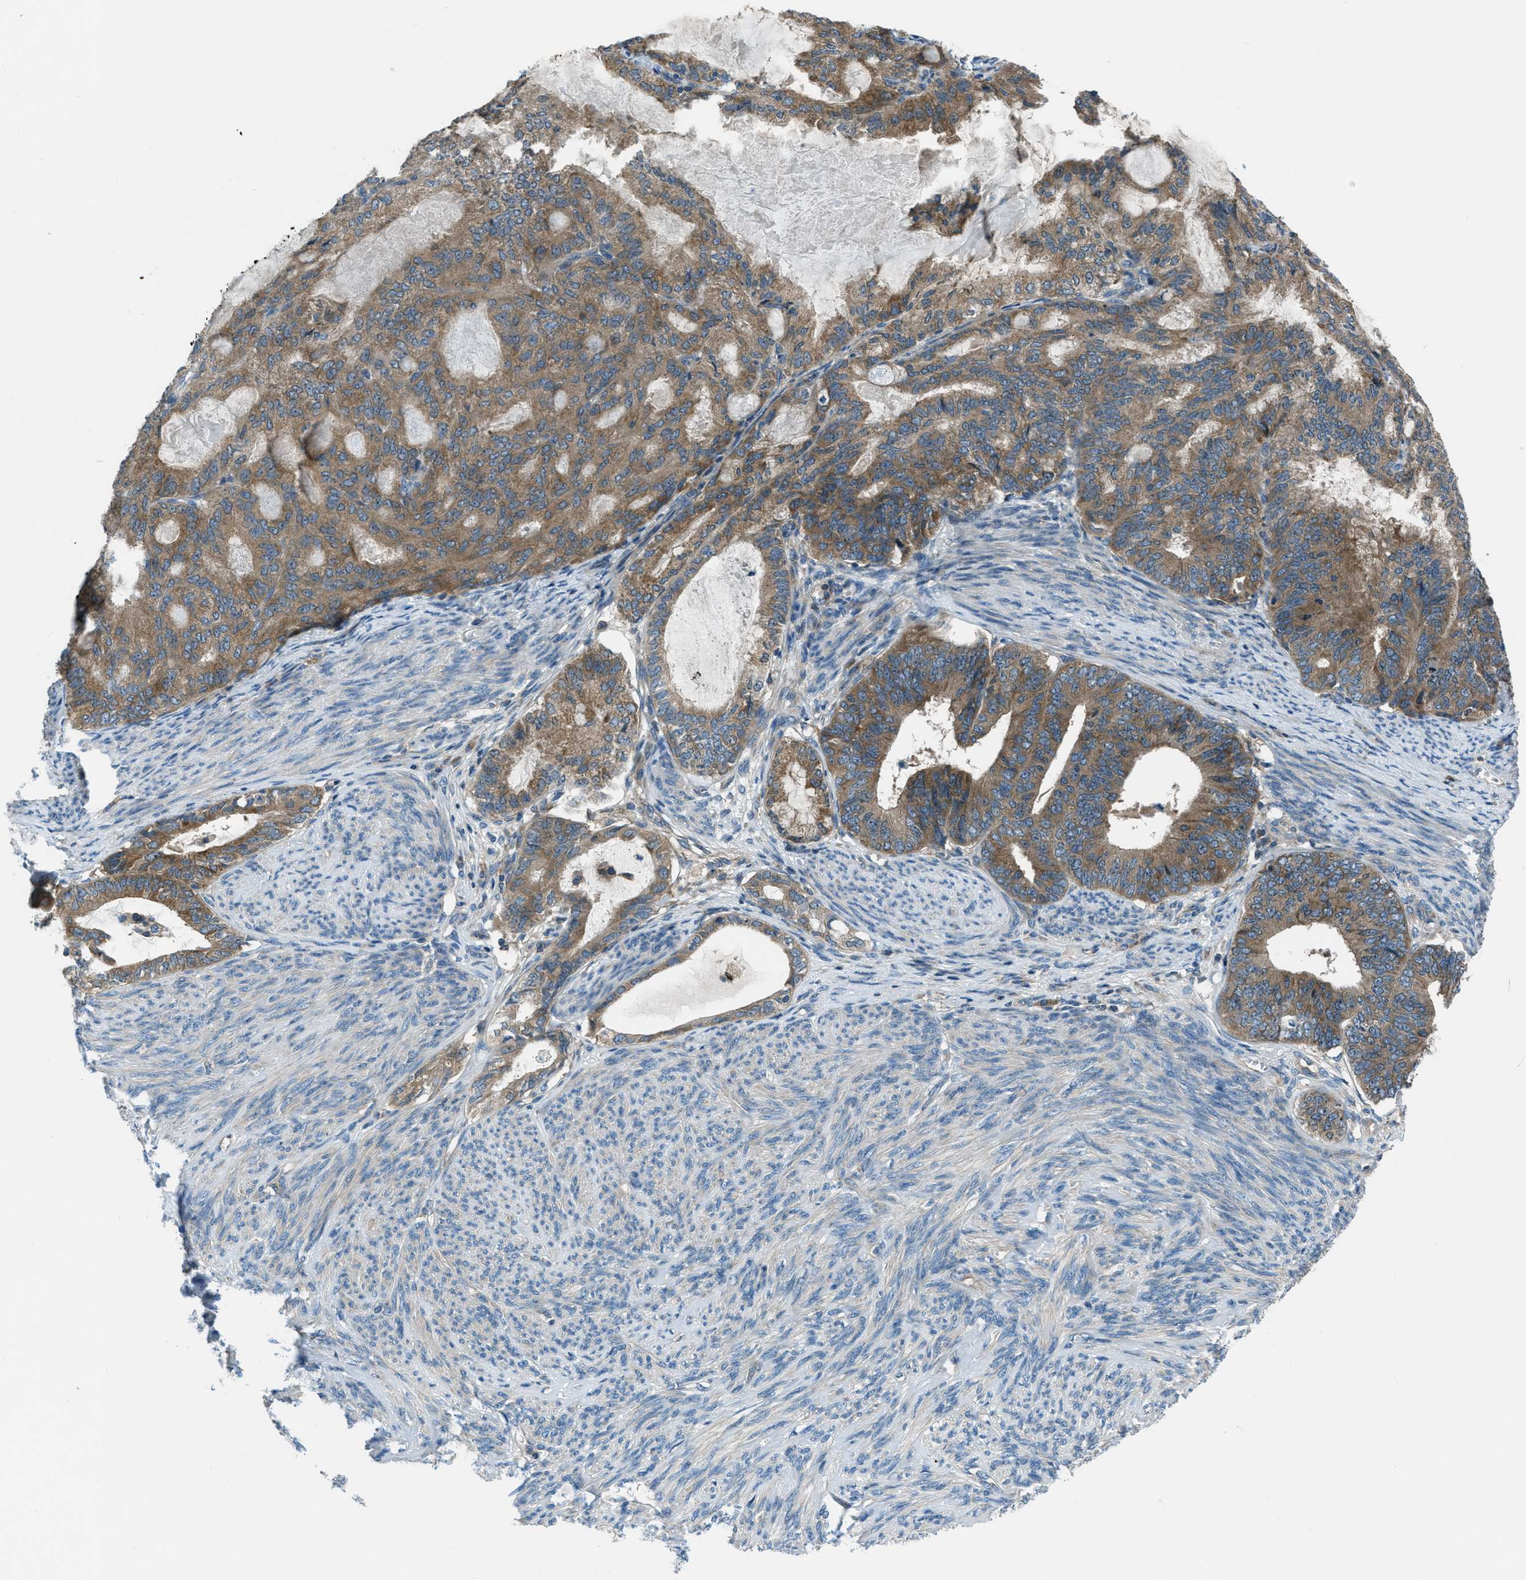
{"staining": {"intensity": "weak", "quantity": ">75%", "location": "cytoplasmic/membranous"}, "tissue": "endometrial cancer", "cell_type": "Tumor cells", "image_type": "cancer", "snomed": [{"axis": "morphology", "description": "Adenocarcinoma, NOS"}, {"axis": "topography", "description": "Endometrium"}], "caption": "About >75% of tumor cells in adenocarcinoma (endometrial) demonstrate weak cytoplasmic/membranous protein expression as visualized by brown immunohistochemical staining.", "gene": "ARFGAP2", "patient": {"sex": "female", "age": 86}}